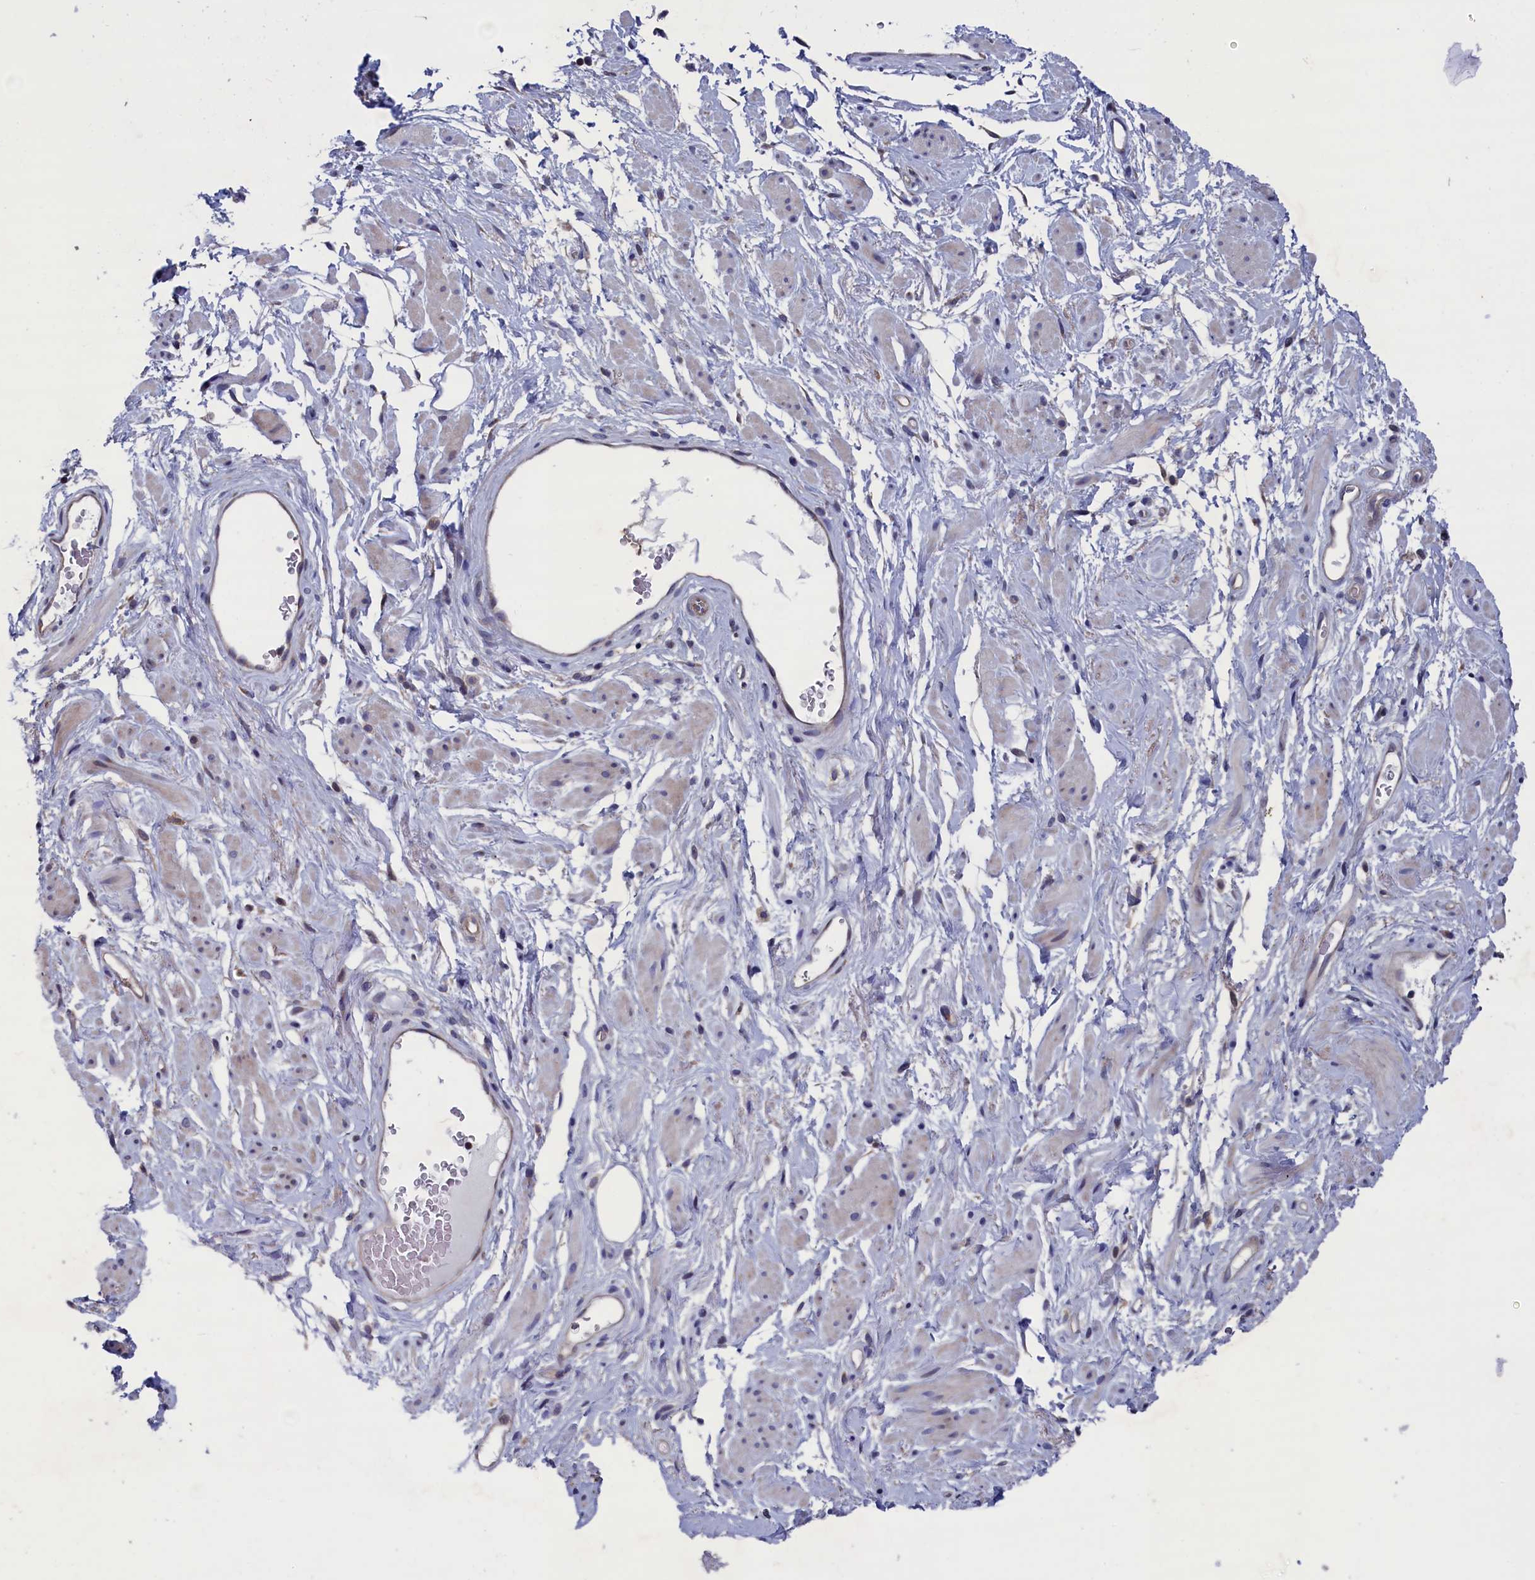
{"staining": {"intensity": "weak", "quantity": ">75%", "location": "cytoplasmic/membranous"}, "tissue": "adipose tissue", "cell_type": "Adipocytes", "image_type": "normal", "snomed": [{"axis": "morphology", "description": "Normal tissue, NOS"}, {"axis": "morphology", "description": "Adenocarcinoma, NOS"}, {"axis": "topography", "description": "Rectum"}, {"axis": "topography", "description": "Vagina"}, {"axis": "topography", "description": "Peripheral nerve tissue"}], "caption": "Immunohistochemical staining of normal adipose tissue reveals low levels of weak cytoplasmic/membranous positivity in about >75% of adipocytes.", "gene": "SPATA13", "patient": {"sex": "female", "age": 71}}